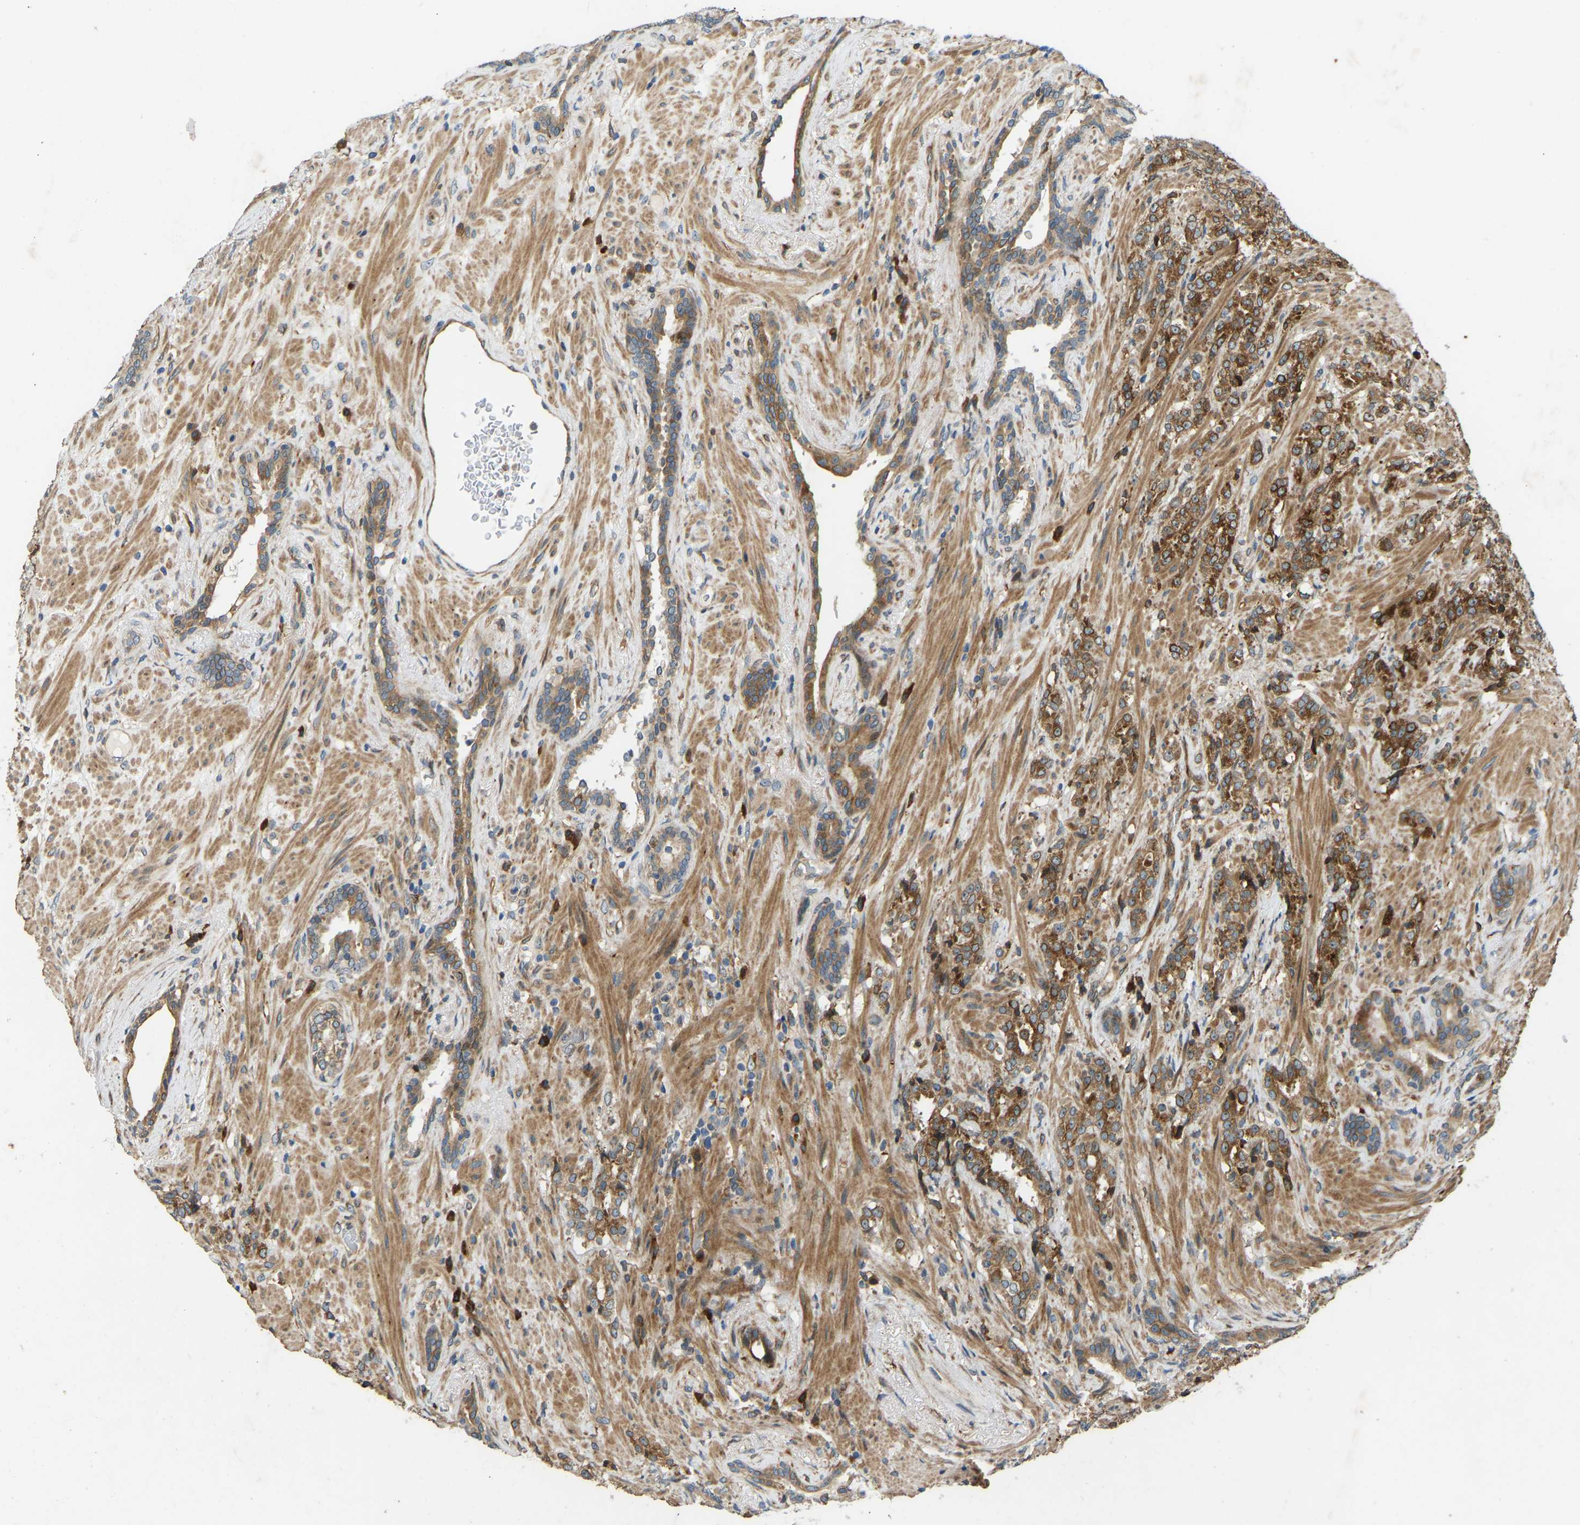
{"staining": {"intensity": "moderate", "quantity": ">75%", "location": "cytoplasmic/membranous"}, "tissue": "prostate cancer", "cell_type": "Tumor cells", "image_type": "cancer", "snomed": [{"axis": "morphology", "description": "Adenocarcinoma, High grade"}, {"axis": "topography", "description": "Prostate"}], "caption": "DAB (3,3'-diaminobenzidine) immunohistochemical staining of prostate cancer (high-grade adenocarcinoma) shows moderate cytoplasmic/membranous protein positivity in about >75% of tumor cells.", "gene": "OS9", "patient": {"sex": "male", "age": 71}}